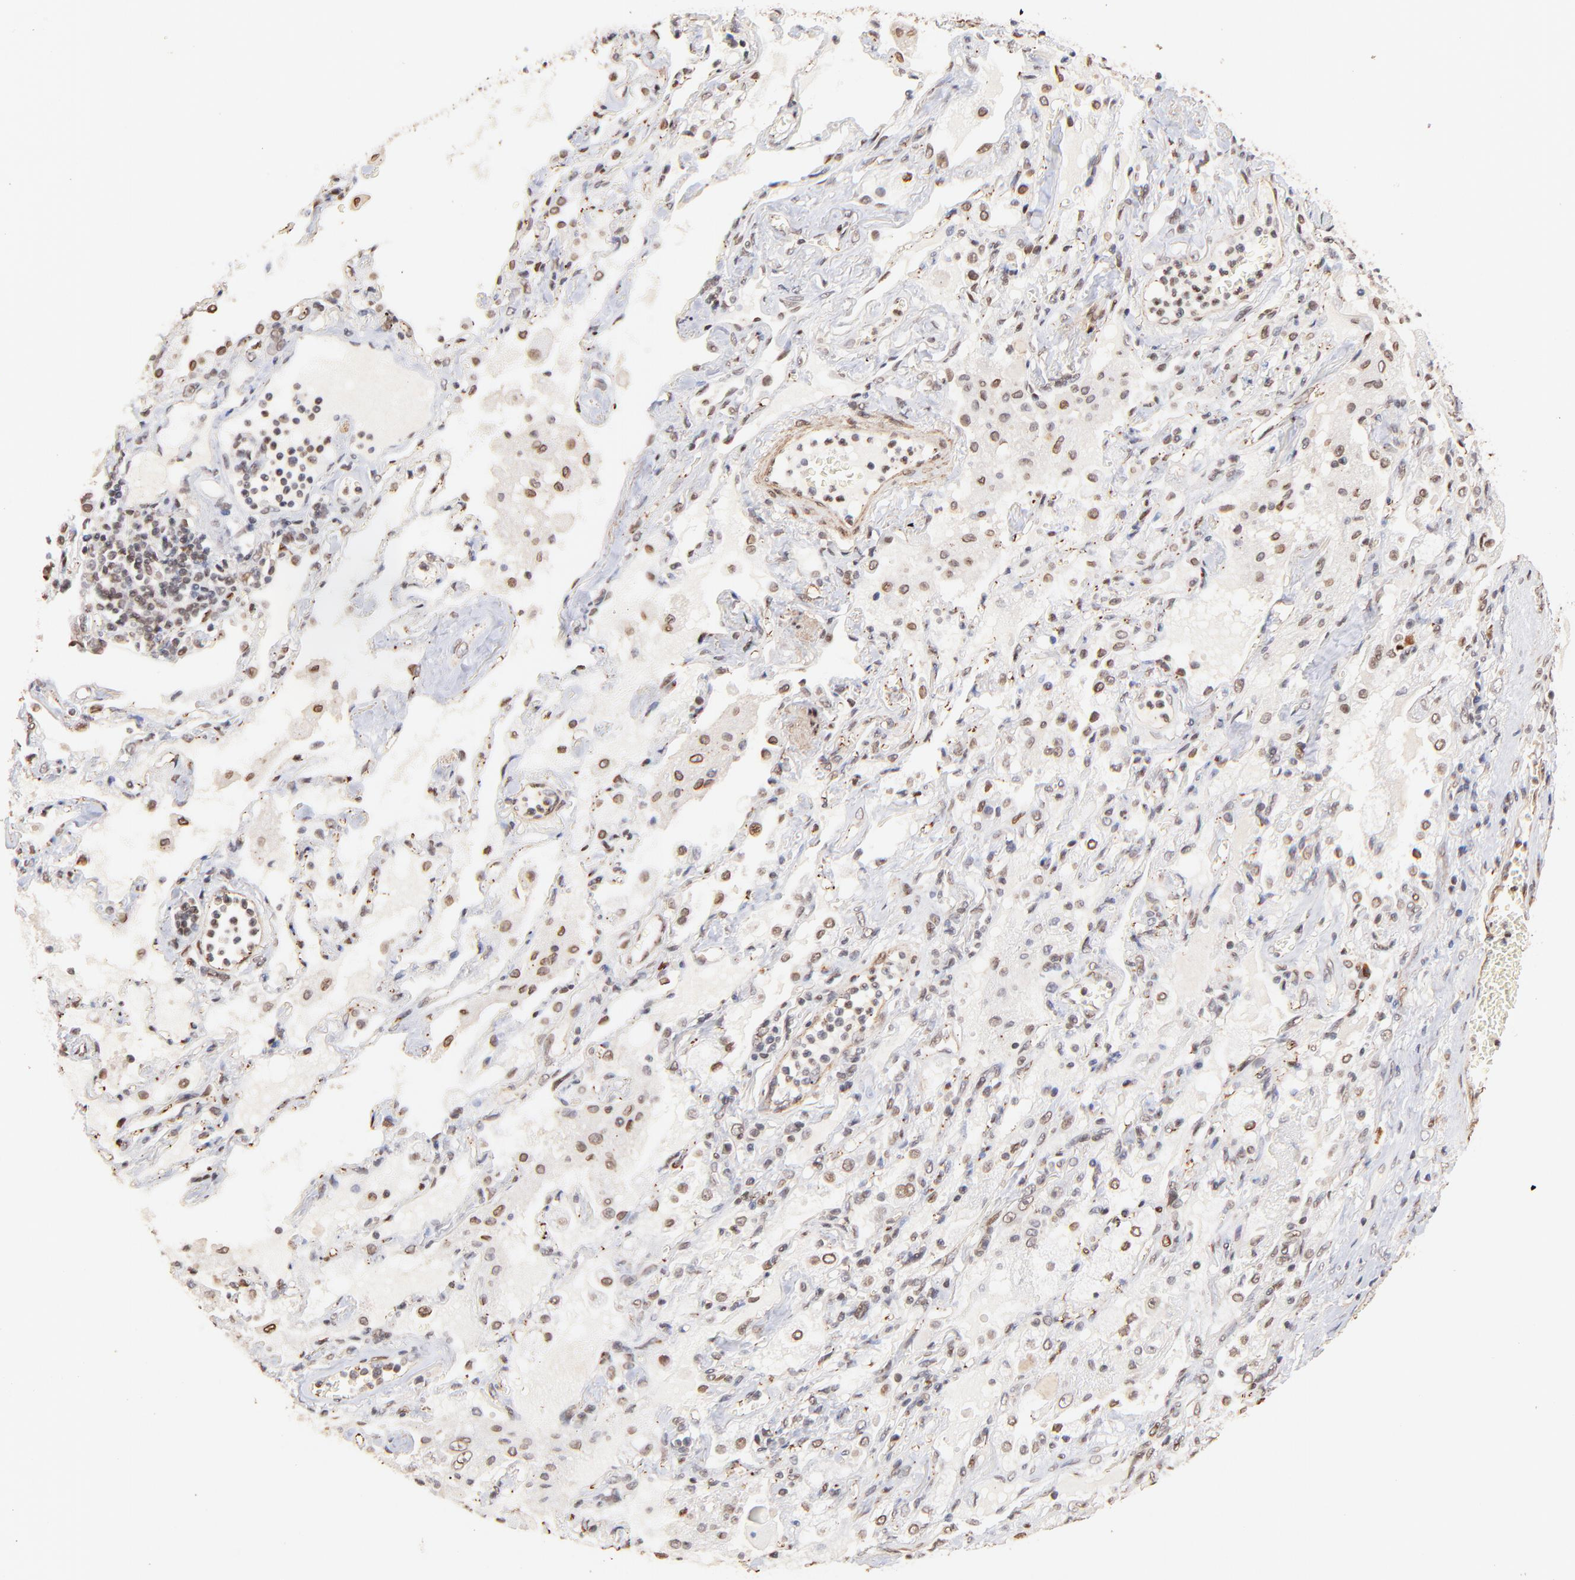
{"staining": {"intensity": "weak", "quantity": "<25%", "location": "cytoplasmic/membranous,nuclear"}, "tissue": "lung cancer", "cell_type": "Tumor cells", "image_type": "cancer", "snomed": [{"axis": "morphology", "description": "Squamous cell carcinoma, NOS"}, {"axis": "topography", "description": "Lung"}], "caption": "DAB (3,3'-diaminobenzidine) immunohistochemical staining of human lung cancer reveals no significant expression in tumor cells.", "gene": "ZFP92", "patient": {"sex": "female", "age": 76}}